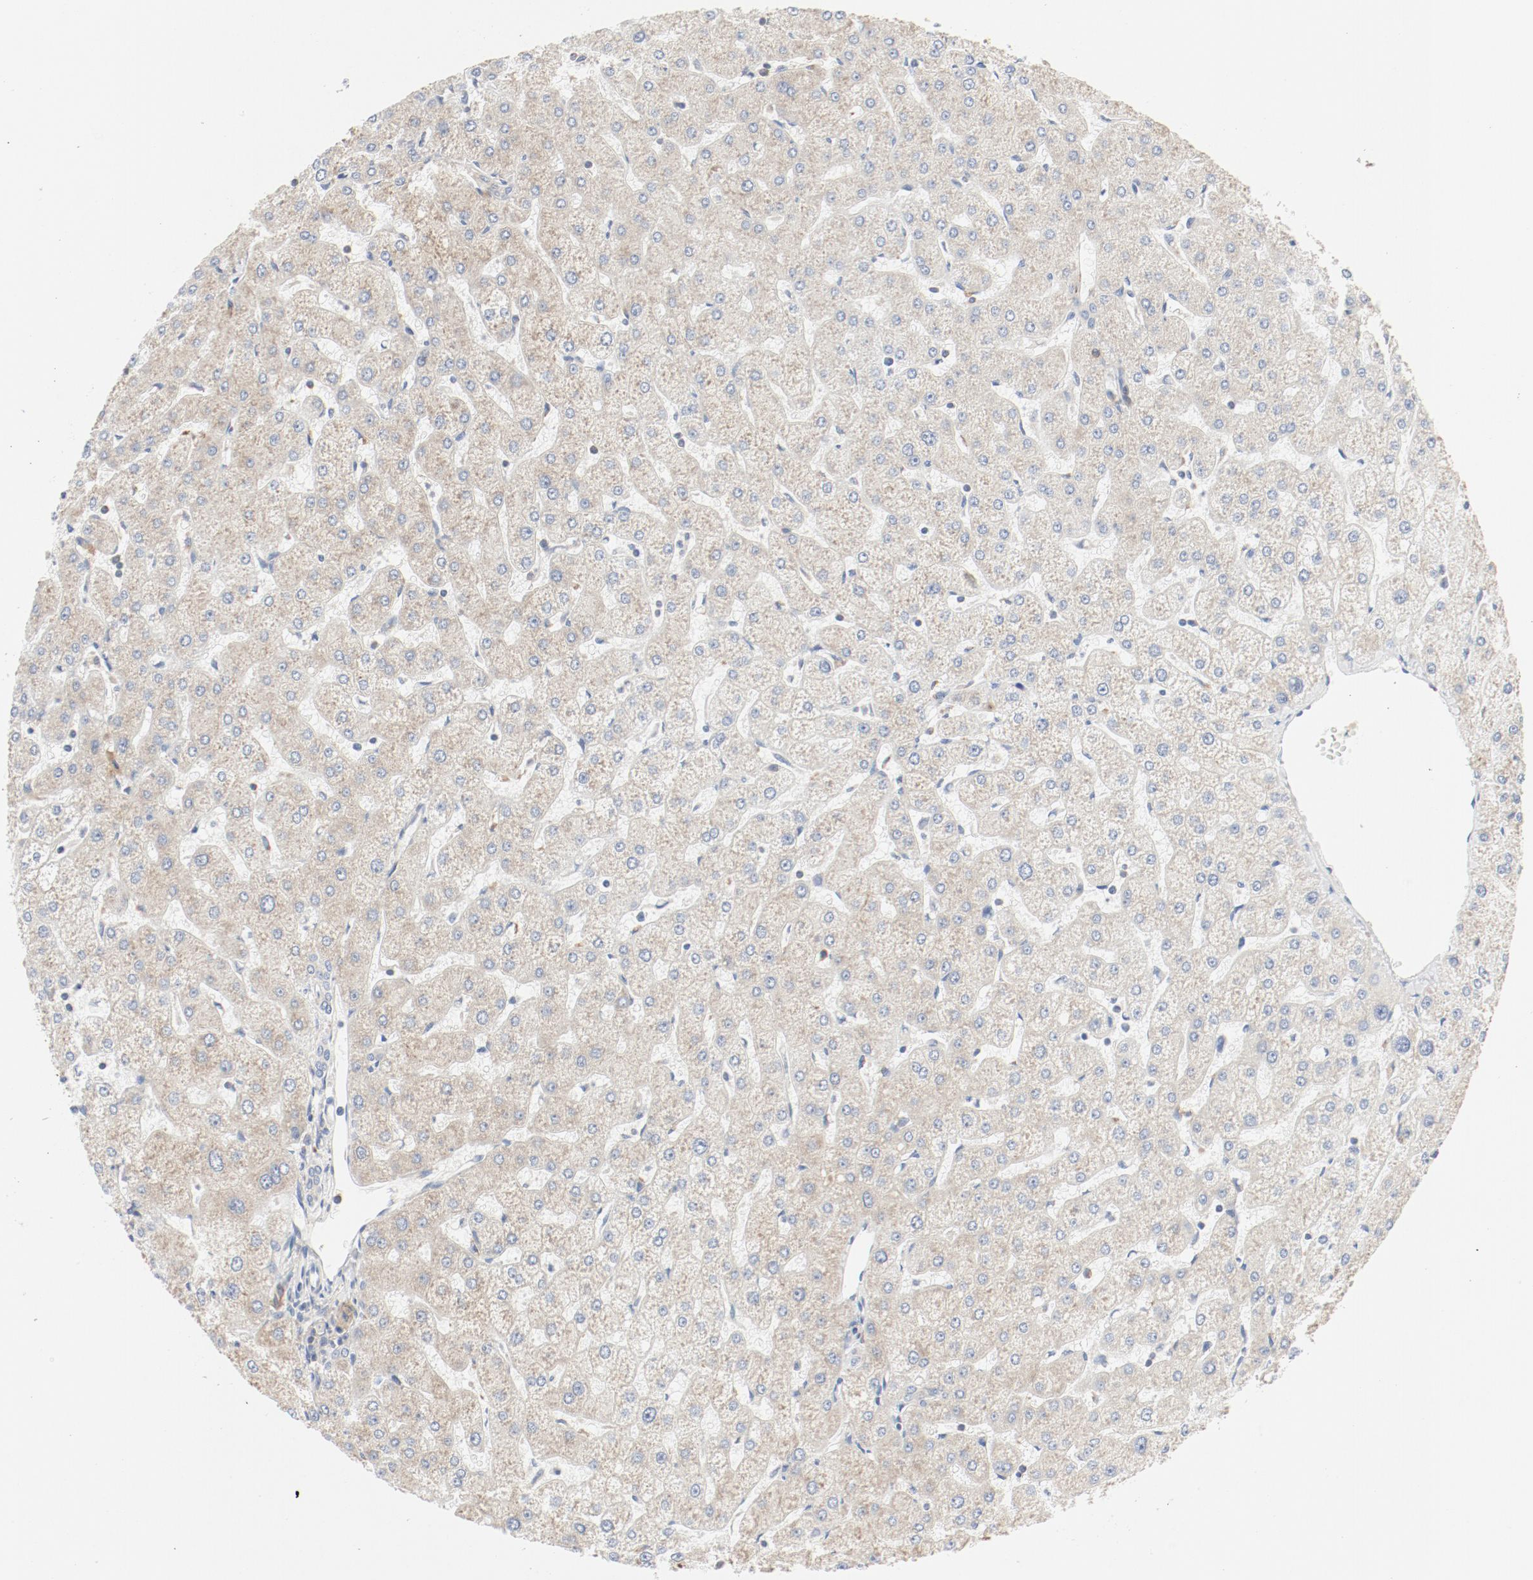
{"staining": {"intensity": "weak", "quantity": ">75%", "location": "cytoplasmic/membranous"}, "tissue": "liver", "cell_type": "Cholangiocytes", "image_type": "normal", "snomed": [{"axis": "morphology", "description": "Normal tissue, NOS"}, {"axis": "topography", "description": "Liver"}], "caption": "IHC of benign liver reveals low levels of weak cytoplasmic/membranous positivity in about >75% of cholangiocytes.", "gene": "RPS6", "patient": {"sex": "male", "age": 67}}